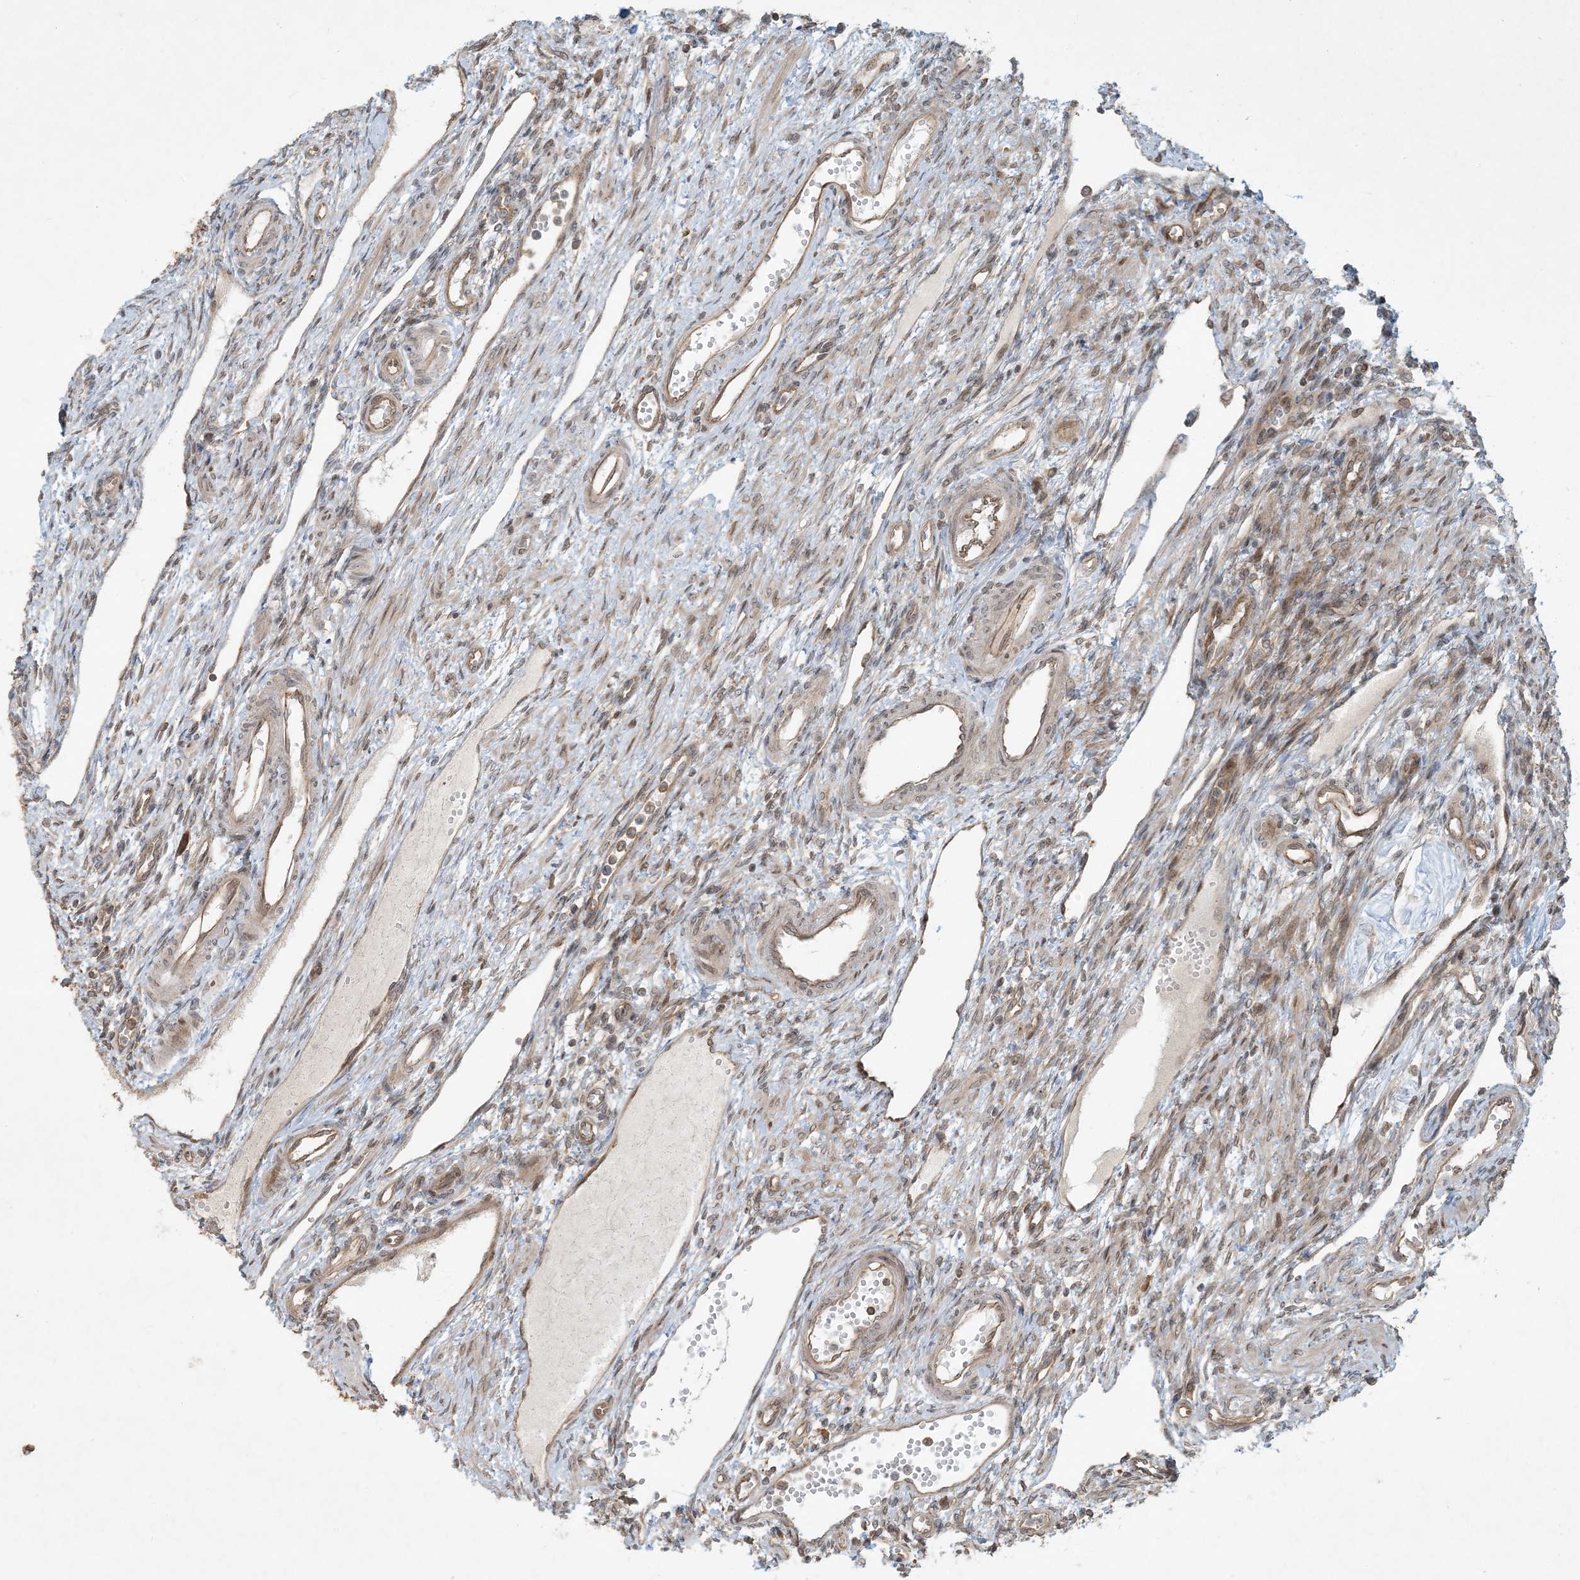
{"staining": {"intensity": "moderate", "quantity": ">75%", "location": "cytoplasmic/membranous"}, "tissue": "ovary", "cell_type": "Follicle cells", "image_type": "normal", "snomed": [{"axis": "morphology", "description": "Normal tissue, NOS"}, {"axis": "morphology", "description": "Cyst, NOS"}, {"axis": "topography", "description": "Ovary"}], "caption": "Brown immunohistochemical staining in benign ovary shows moderate cytoplasmic/membranous expression in about >75% of follicle cells. Ihc stains the protein of interest in brown and the nuclei are stained blue.", "gene": "COMMD8", "patient": {"sex": "female", "age": 33}}